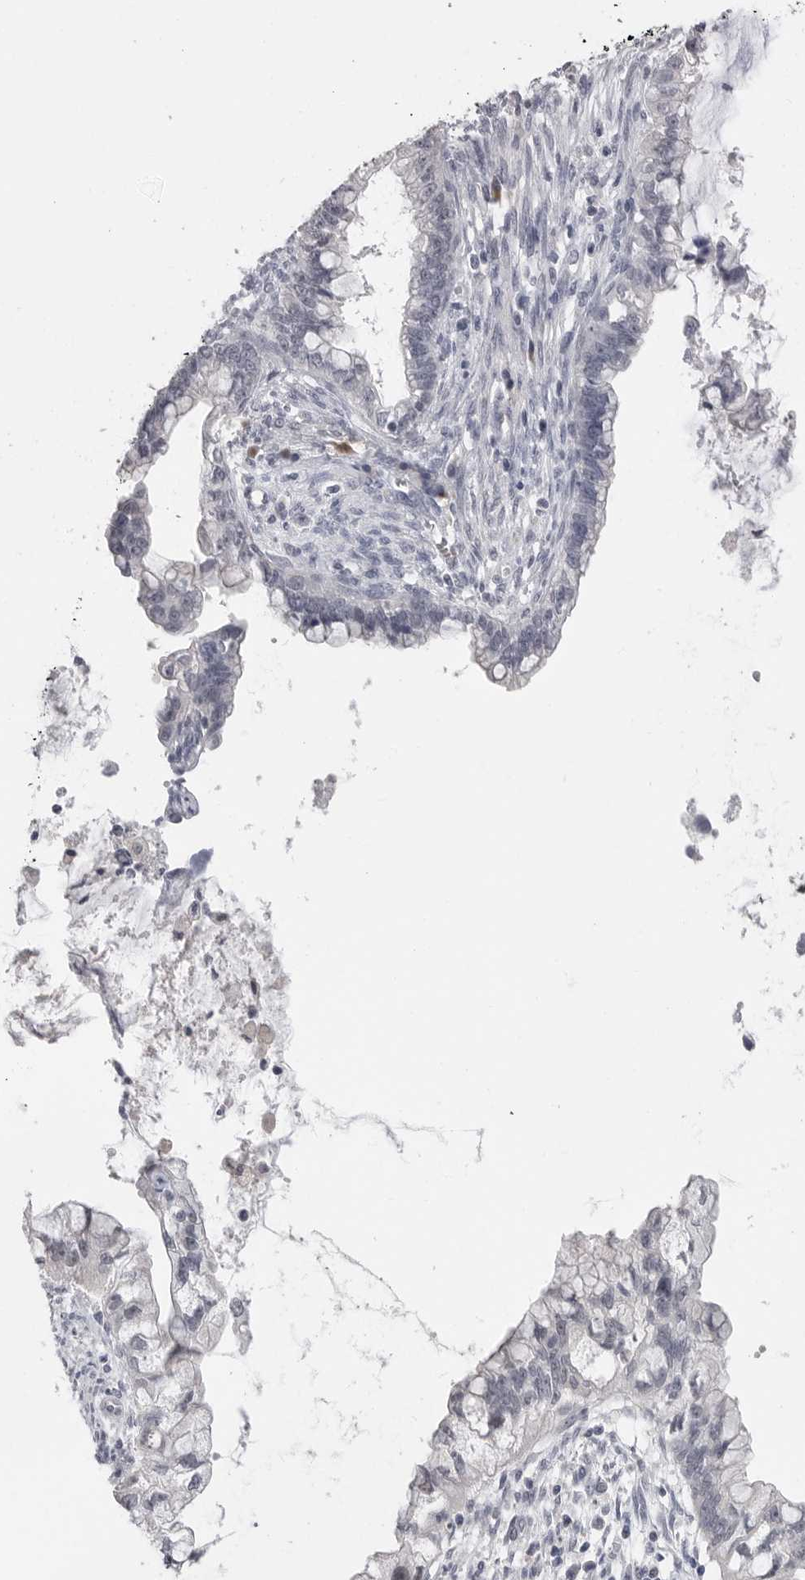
{"staining": {"intensity": "negative", "quantity": "none", "location": "none"}, "tissue": "cervical cancer", "cell_type": "Tumor cells", "image_type": "cancer", "snomed": [{"axis": "morphology", "description": "Adenocarcinoma, NOS"}, {"axis": "topography", "description": "Cervix"}], "caption": "Human cervical adenocarcinoma stained for a protein using immunohistochemistry displays no expression in tumor cells.", "gene": "PLEKHF1", "patient": {"sex": "female", "age": 44}}